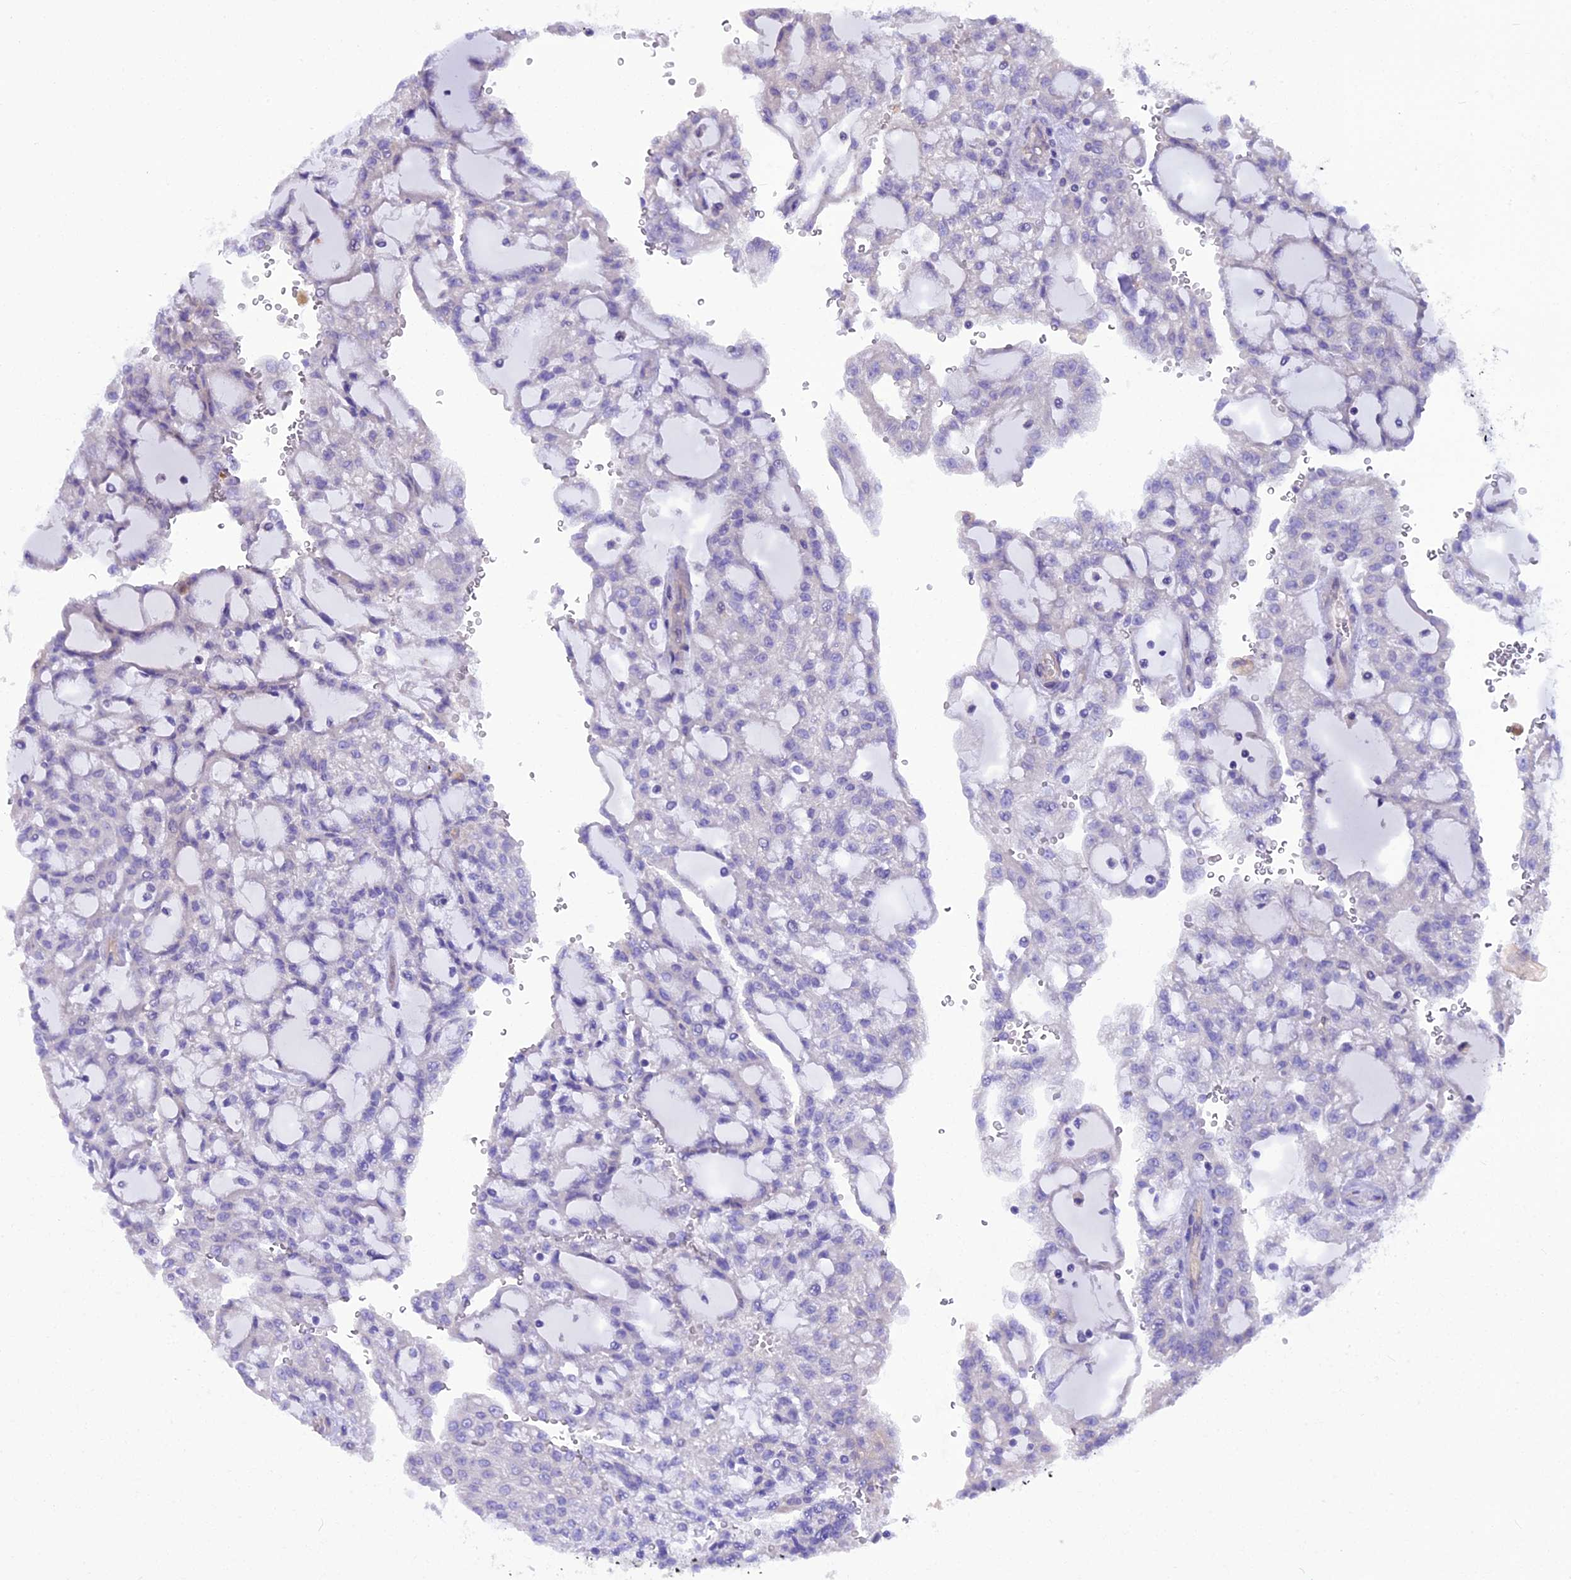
{"staining": {"intensity": "negative", "quantity": "none", "location": "none"}, "tissue": "renal cancer", "cell_type": "Tumor cells", "image_type": "cancer", "snomed": [{"axis": "morphology", "description": "Adenocarcinoma, NOS"}, {"axis": "topography", "description": "Kidney"}], "caption": "The micrograph exhibits no staining of tumor cells in renal adenocarcinoma.", "gene": "ANO3", "patient": {"sex": "male", "age": 63}}